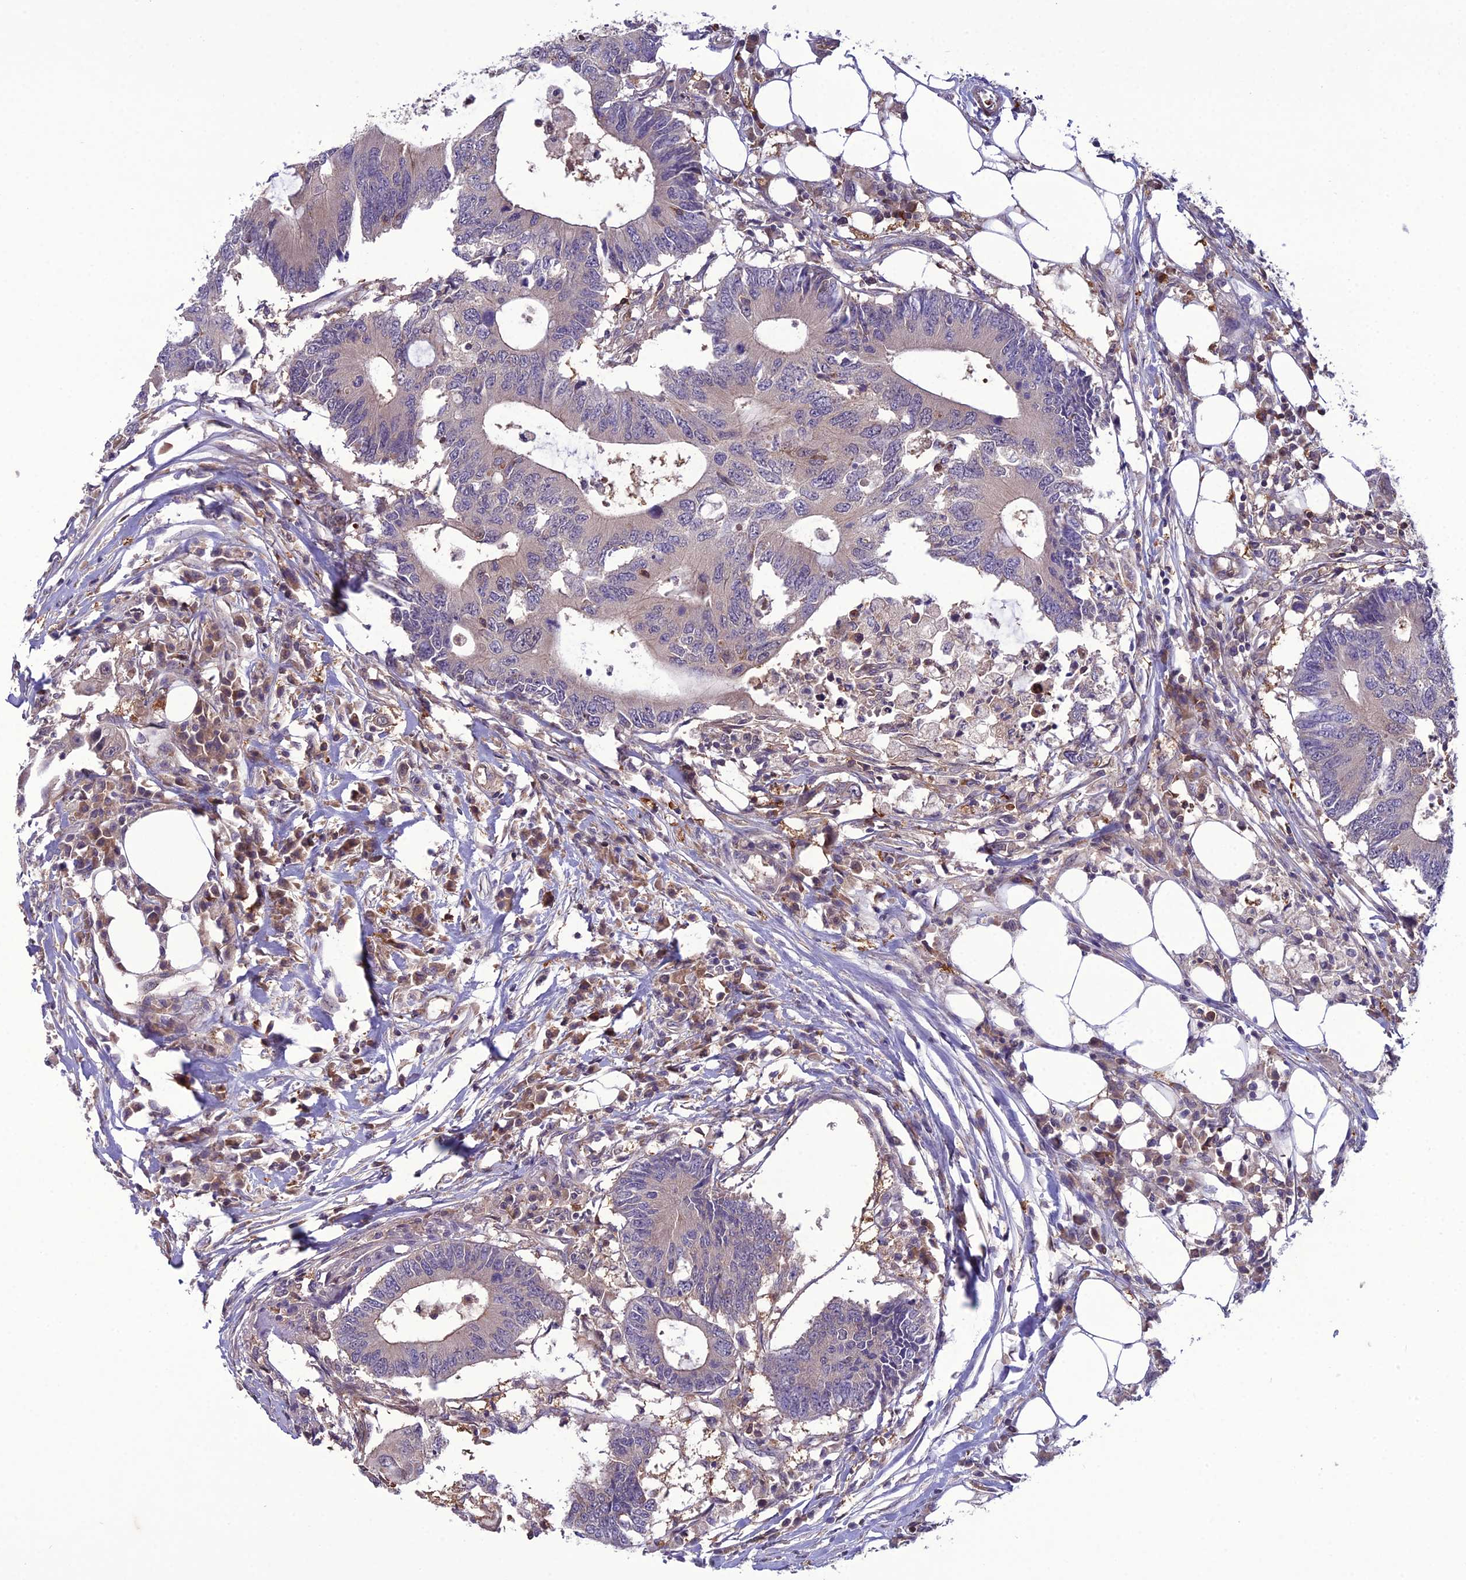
{"staining": {"intensity": "negative", "quantity": "none", "location": "none"}, "tissue": "colorectal cancer", "cell_type": "Tumor cells", "image_type": "cancer", "snomed": [{"axis": "morphology", "description": "Adenocarcinoma, NOS"}, {"axis": "topography", "description": "Colon"}], "caption": "Protein analysis of colorectal adenocarcinoma displays no significant positivity in tumor cells.", "gene": "GDF6", "patient": {"sex": "male", "age": 71}}